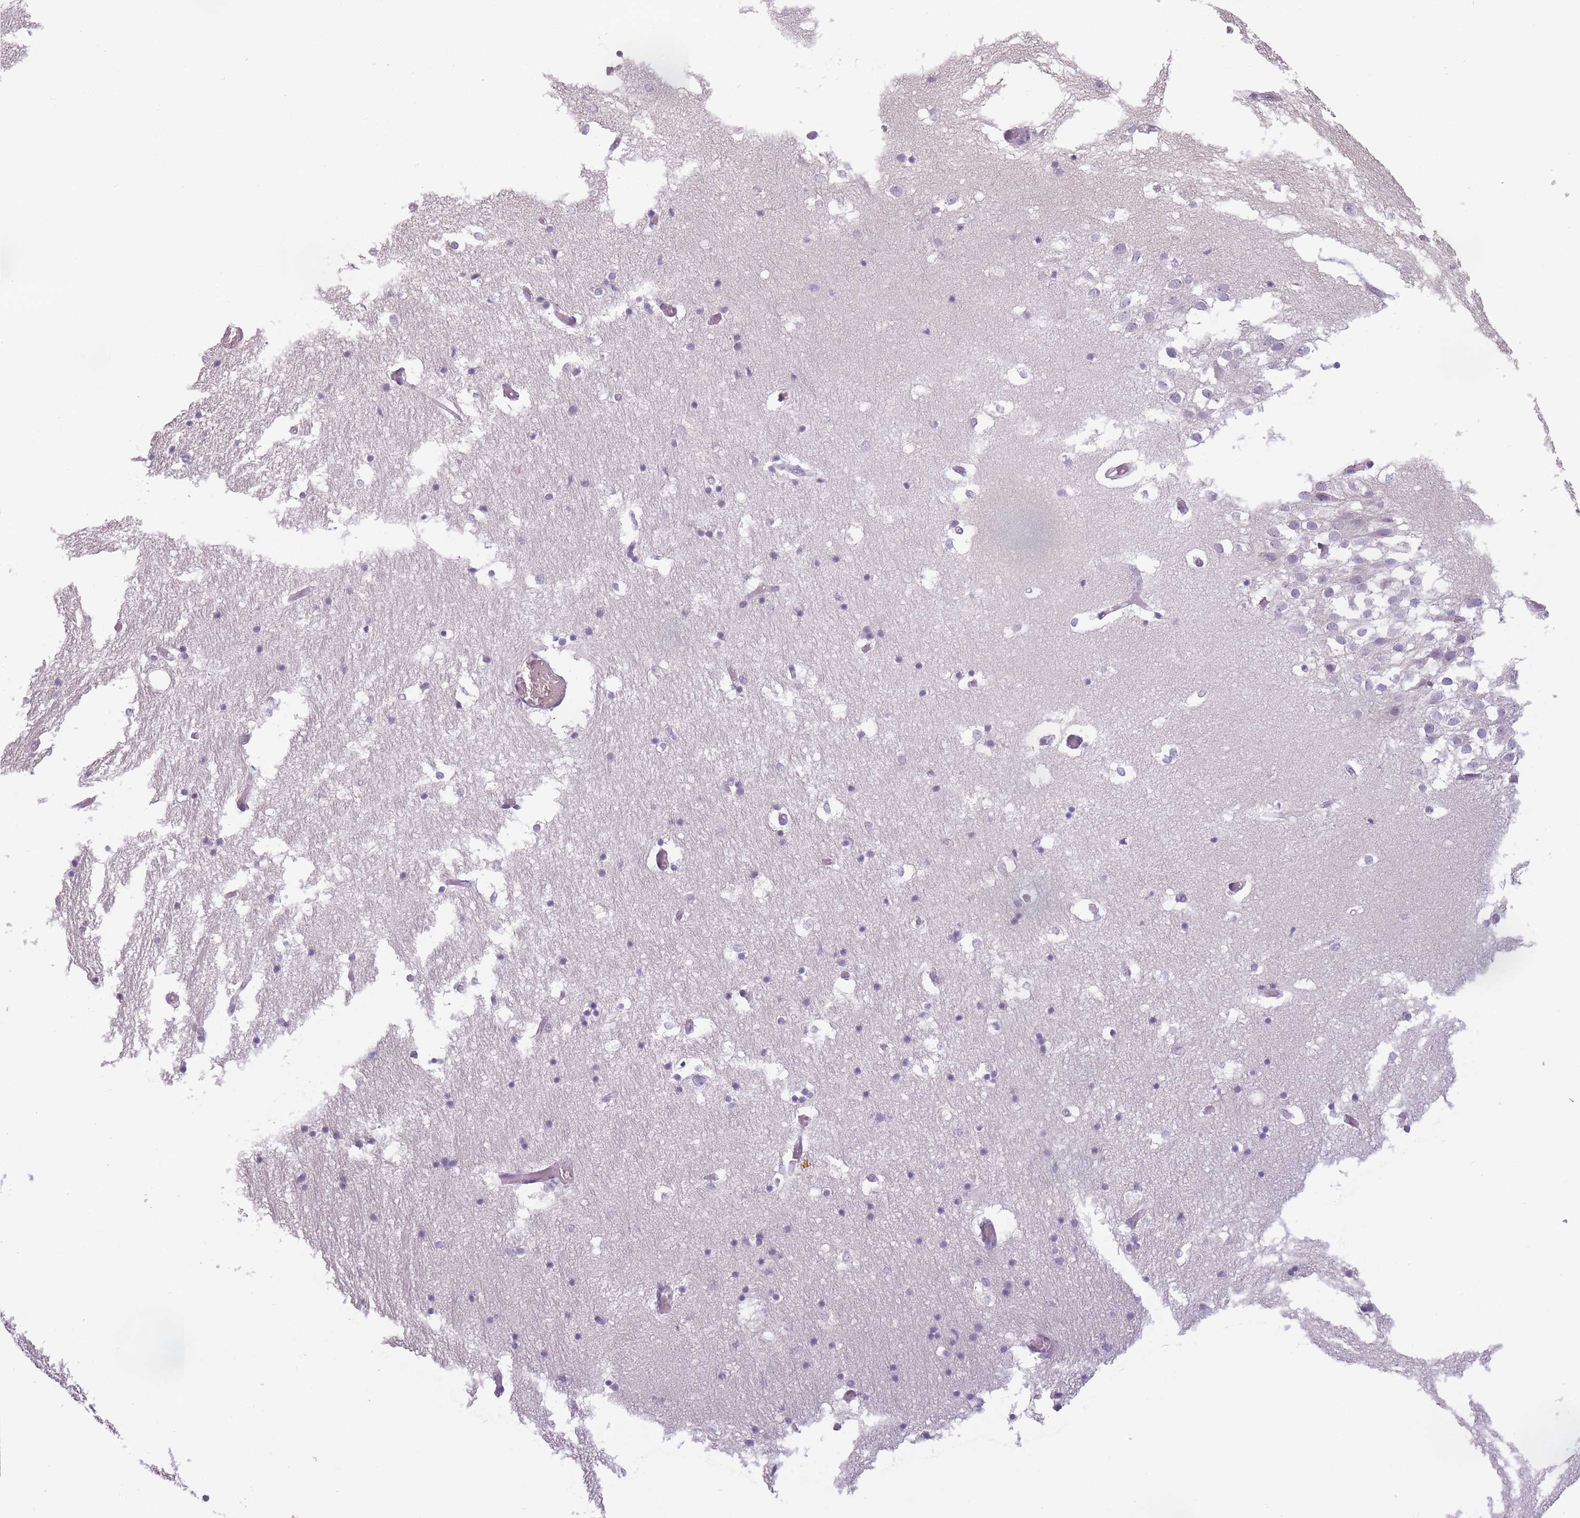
{"staining": {"intensity": "negative", "quantity": "none", "location": "none"}, "tissue": "hippocampus", "cell_type": "Glial cells", "image_type": "normal", "snomed": [{"axis": "morphology", "description": "Normal tissue, NOS"}, {"axis": "topography", "description": "Hippocampus"}], "caption": "High power microscopy image of an immunohistochemistry photomicrograph of normal hippocampus, revealing no significant expression in glial cells.", "gene": "TMEM236", "patient": {"sex": "female", "age": 52}}